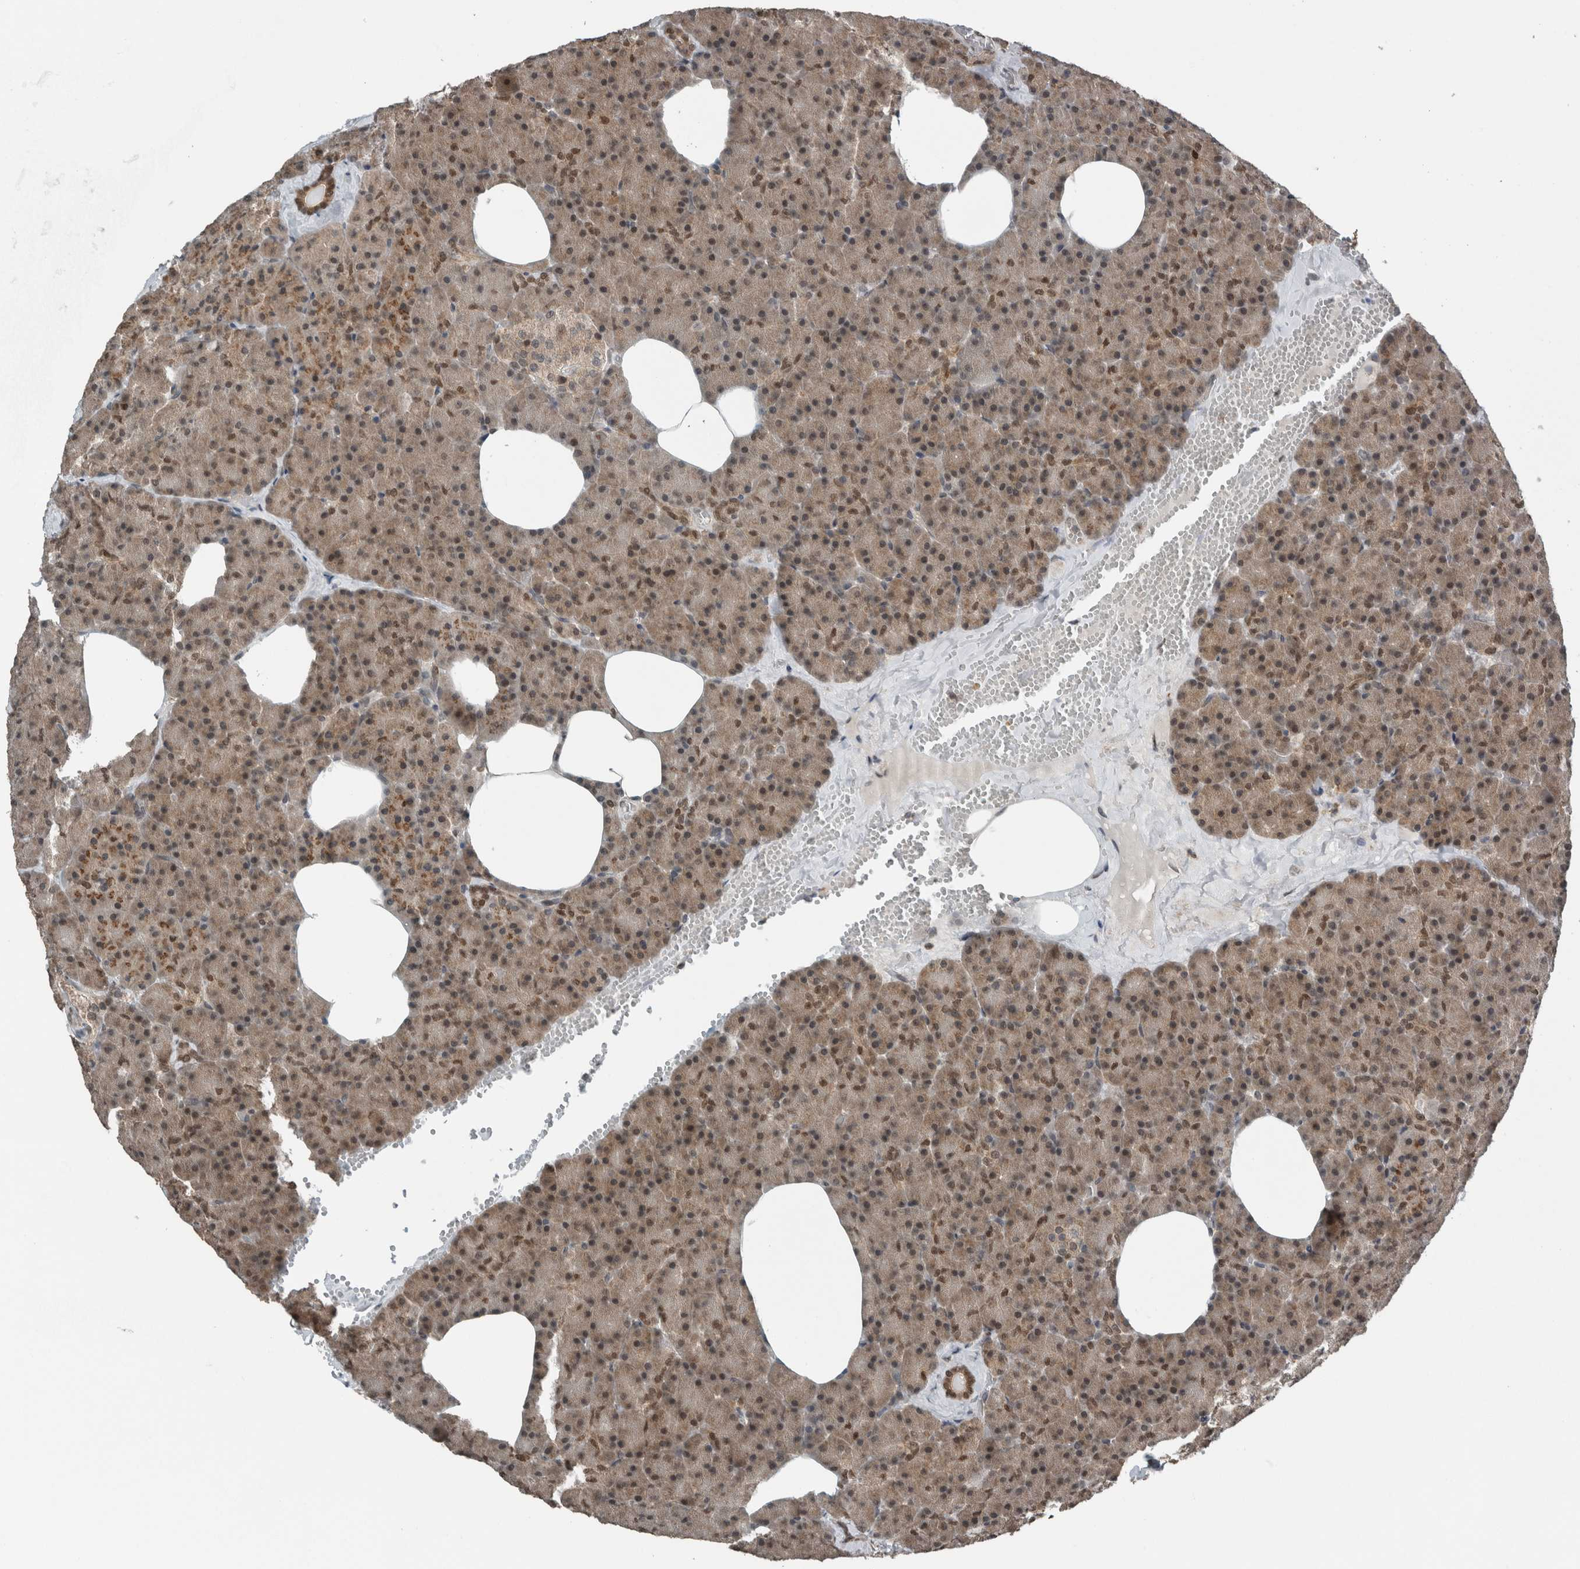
{"staining": {"intensity": "strong", "quantity": "25%-75%", "location": "nuclear"}, "tissue": "pancreas", "cell_type": "Exocrine glandular cells", "image_type": "normal", "snomed": [{"axis": "morphology", "description": "Normal tissue, NOS"}, {"axis": "morphology", "description": "Carcinoid, malignant, NOS"}, {"axis": "topography", "description": "Pancreas"}], "caption": "Protein staining demonstrates strong nuclear positivity in about 25%-75% of exocrine glandular cells in benign pancreas.", "gene": "SPAG7", "patient": {"sex": "female", "age": 35}}